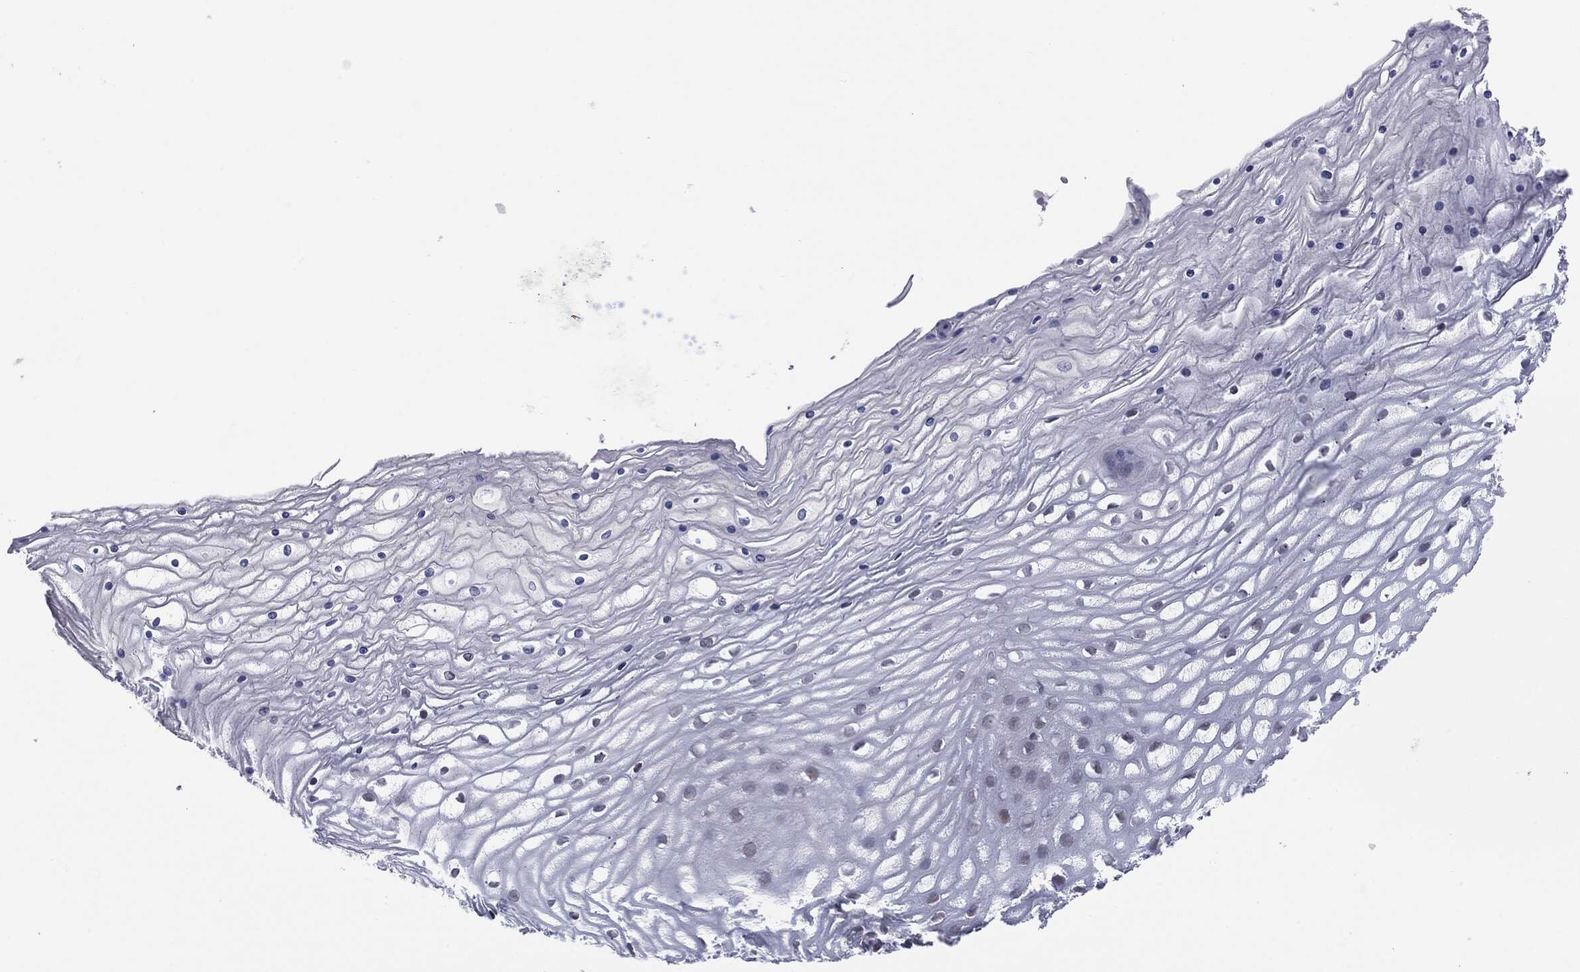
{"staining": {"intensity": "moderate", "quantity": "<25%", "location": "cytoplasmic/membranous"}, "tissue": "cervix", "cell_type": "Glandular cells", "image_type": "normal", "snomed": [{"axis": "morphology", "description": "Normal tissue, NOS"}, {"axis": "topography", "description": "Cervix"}], "caption": "Immunohistochemical staining of unremarkable human cervix exhibits low levels of moderate cytoplasmic/membranous positivity in about <25% of glandular cells. The staining was performed using DAB (3,3'-diaminobenzidine) to visualize the protein expression in brown, while the nuclei were stained in blue with hematoxylin (Magnification: 20x).", "gene": "SLC5A5", "patient": {"sex": "female", "age": 35}}